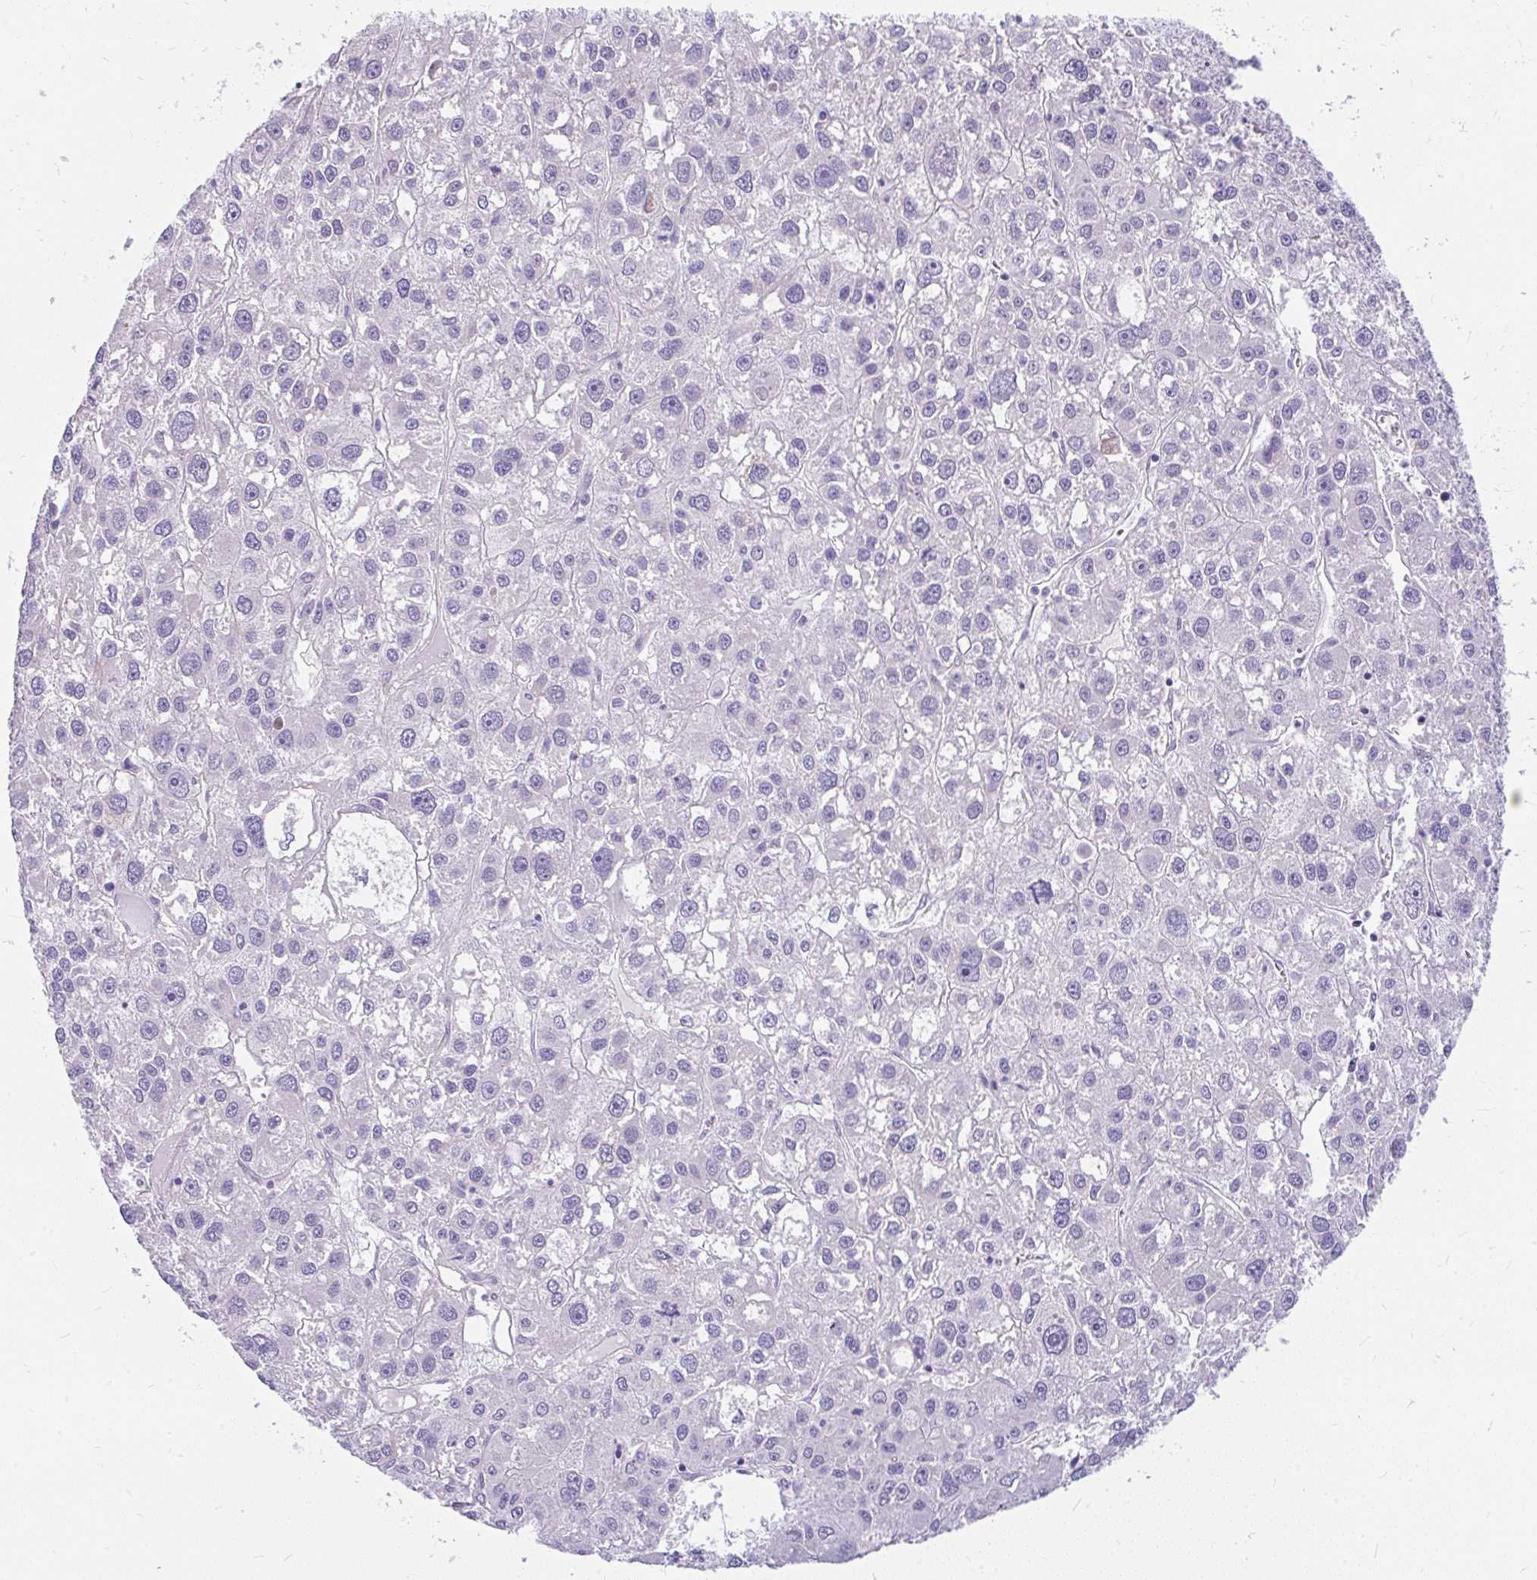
{"staining": {"intensity": "negative", "quantity": "none", "location": "none"}, "tissue": "liver cancer", "cell_type": "Tumor cells", "image_type": "cancer", "snomed": [{"axis": "morphology", "description": "Carcinoma, Hepatocellular, NOS"}, {"axis": "topography", "description": "Liver"}], "caption": "This image is of liver cancer stained with immunohistochemistry to label a protein in brown with the nuclei are counter-stained blue. There is no staining in tumor cells.", "gene": "FAM83C", "patient": {"sex": "male", "age": 73}}